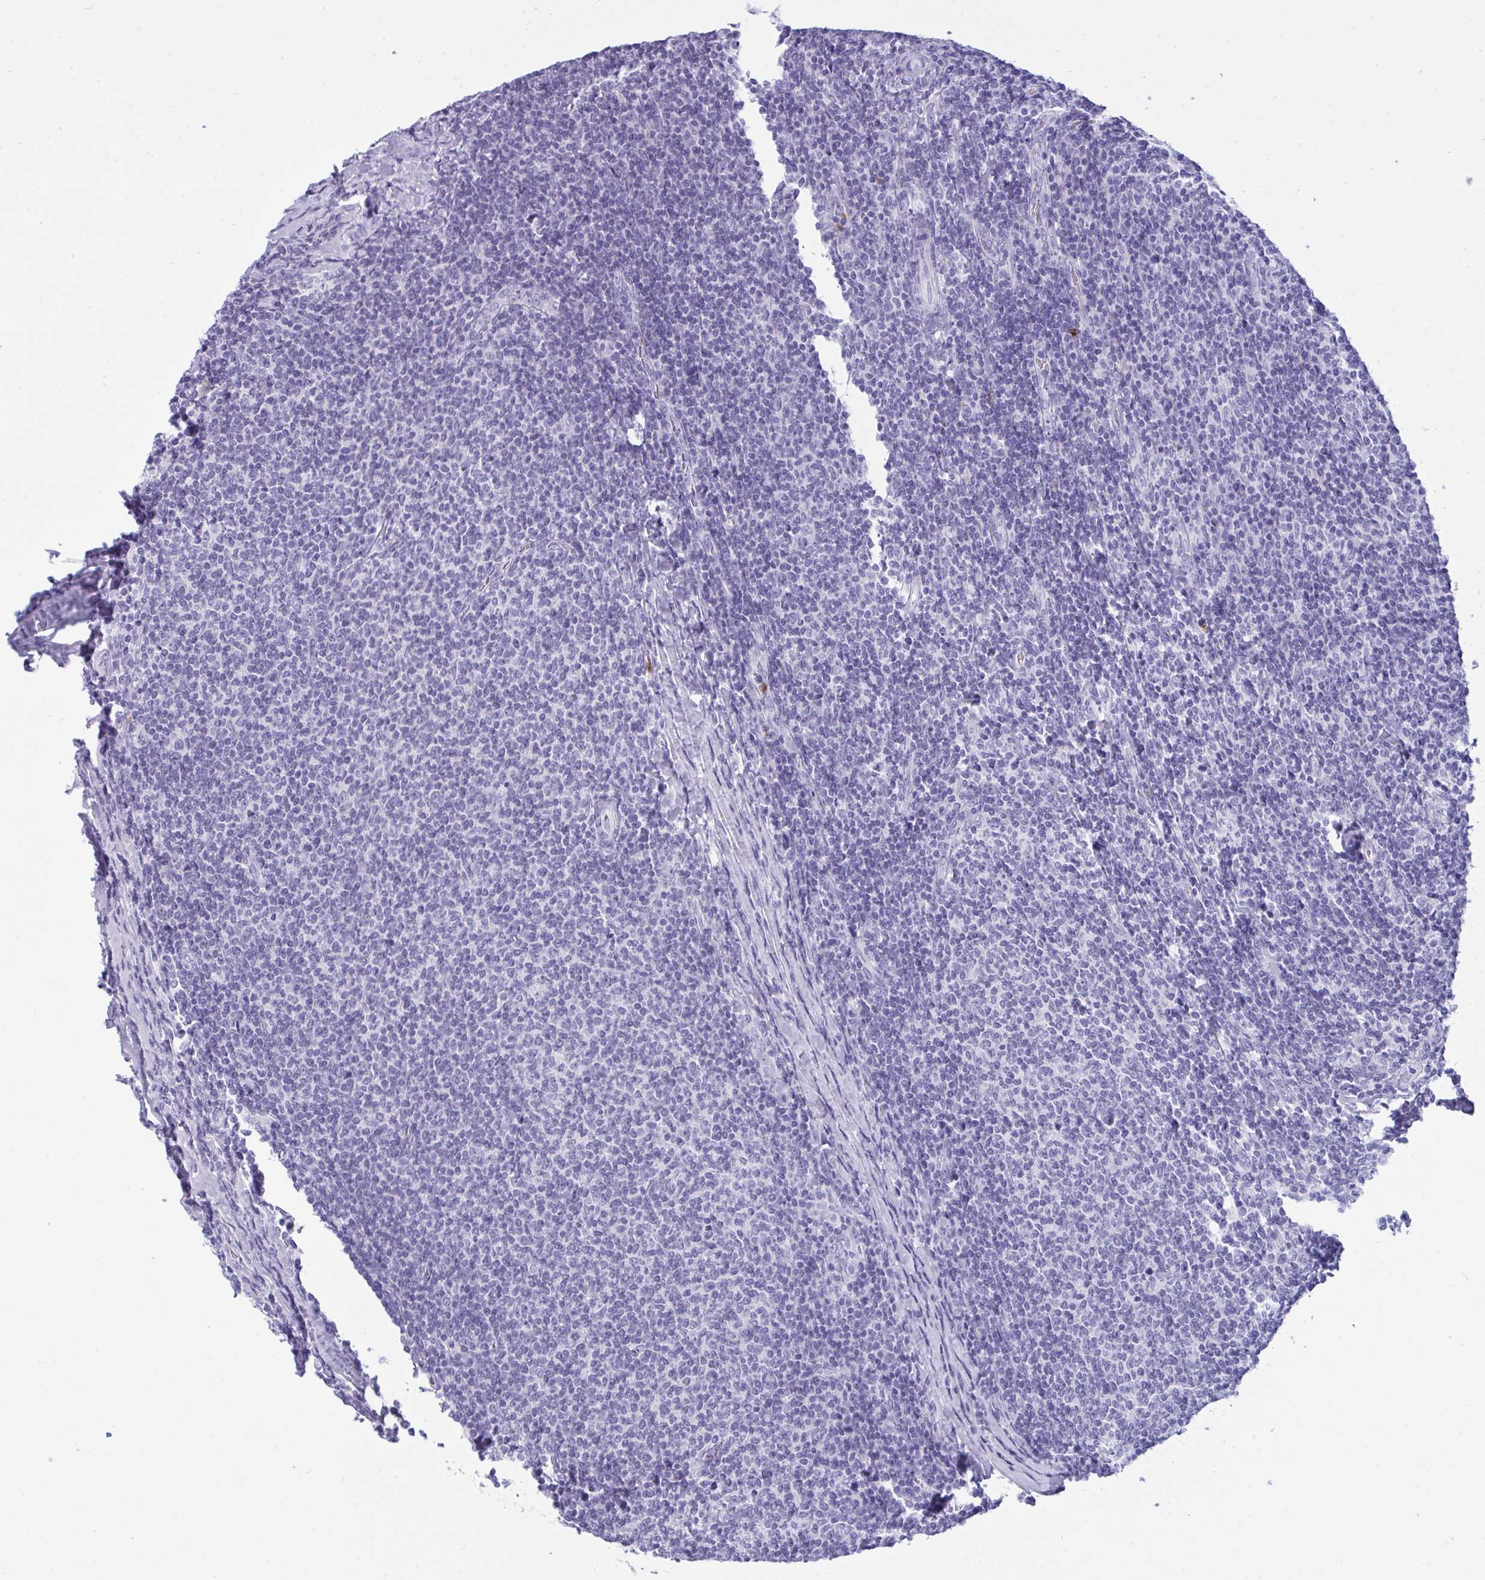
{"staining": {"intensity": "negative", "quantity": "none", "location": "none"}, "tissue": "lymphoma", "cell_type": "Tumor cells", "image_type": "cancer", "snomed": [{"axis": "morphology", "description": "Malignant lymphoma, non-Hodgkin's type, Low grade"}, {"axis": "topography", "description": "Lymph node"}], "caption": "This photomicrograph is of malignant lymphoma, non-Hodgkin's type (low-grade) stained with immunohistochemistry (IHC) to label a protein in brown with the nuclei are counter-stained blue. There is no positivity in tumor cells.", "gene": "ARHGAP42", "patient": {"sex": "male", "age": 52}}